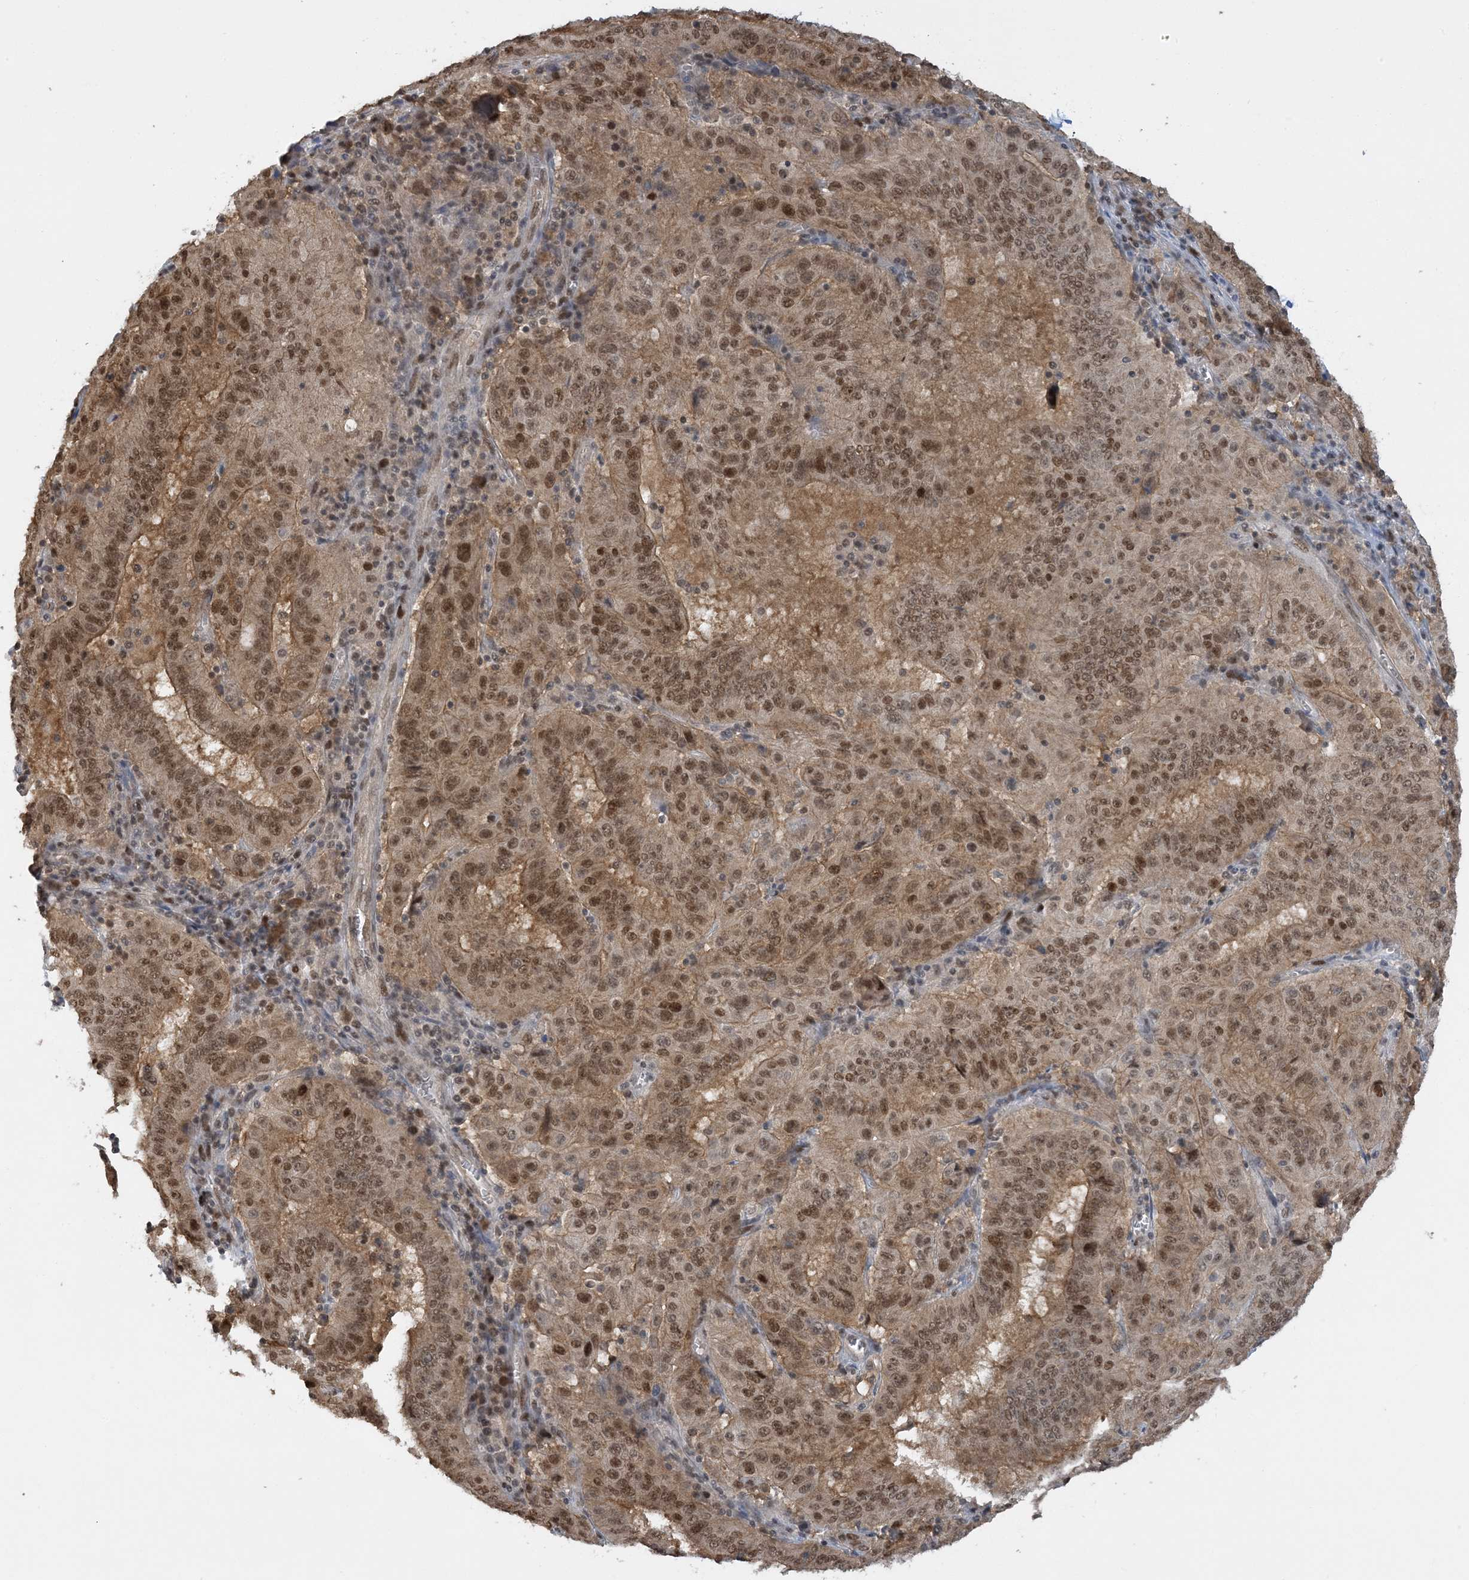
{"staining": {"intensity": "moderate", "quantity": ">75%", "location": "cytoplasmic/membranous,nuclear"}, "tissue": "pancreatic cancer", "cell_type": "Tumor cells", "image_type": "cancer", "snomed": [{"axis": "morphology", "description": "Adenocarcinoma, NOS"}, {"axis": "topography", "description": "Pancreas"}], "caption": "A histopathology image of human pancreatic cancer stained for a protein displays moderate cytoplasmic/membranous and nuclear brown staining in tumor cells.", "gene": "ACYP2", "patient": {"sex": "male", "age": 63}}